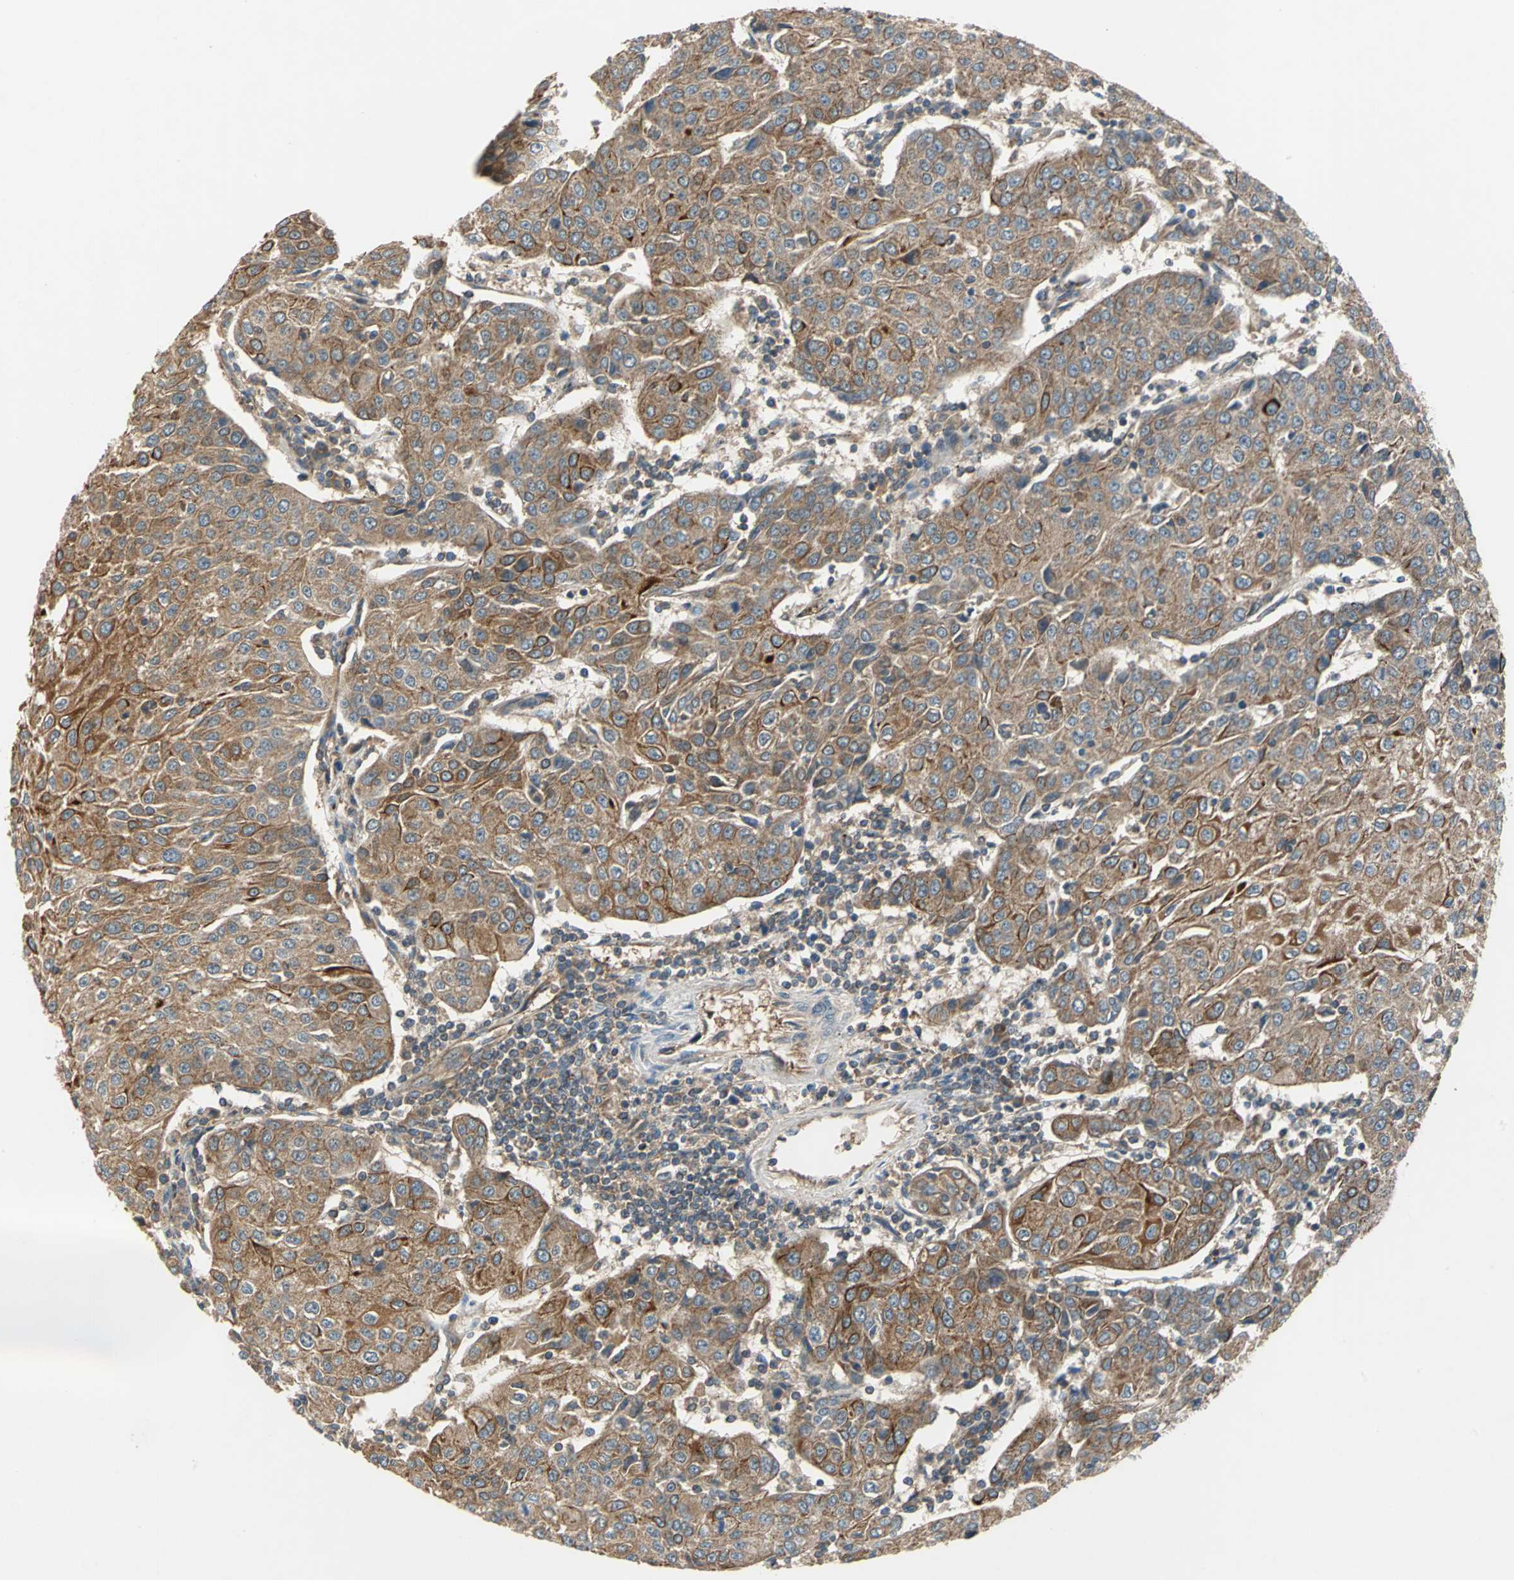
{"staining": {"intensity": "moderate", "quantity": ">75%", "location": "cytoplasmic/membranous"}, "tissue": "urothelial cancer", "cell_type": "Tumor cells", "image_type": "cancer", "snomed": [{"axis": "morphology", "description": "Urothelial carcinoma, High grade"}, {"axis": "topography", "description": "Urinary bladder"}], "caption": "A micrograph of human high-grade urothelial carcinoma stained for a protein reveals moderate cytoplasmic/membranous brown staining in tumor cells.", "gene": "EMCN", "patient": {"sex": "female", "age": 85}}